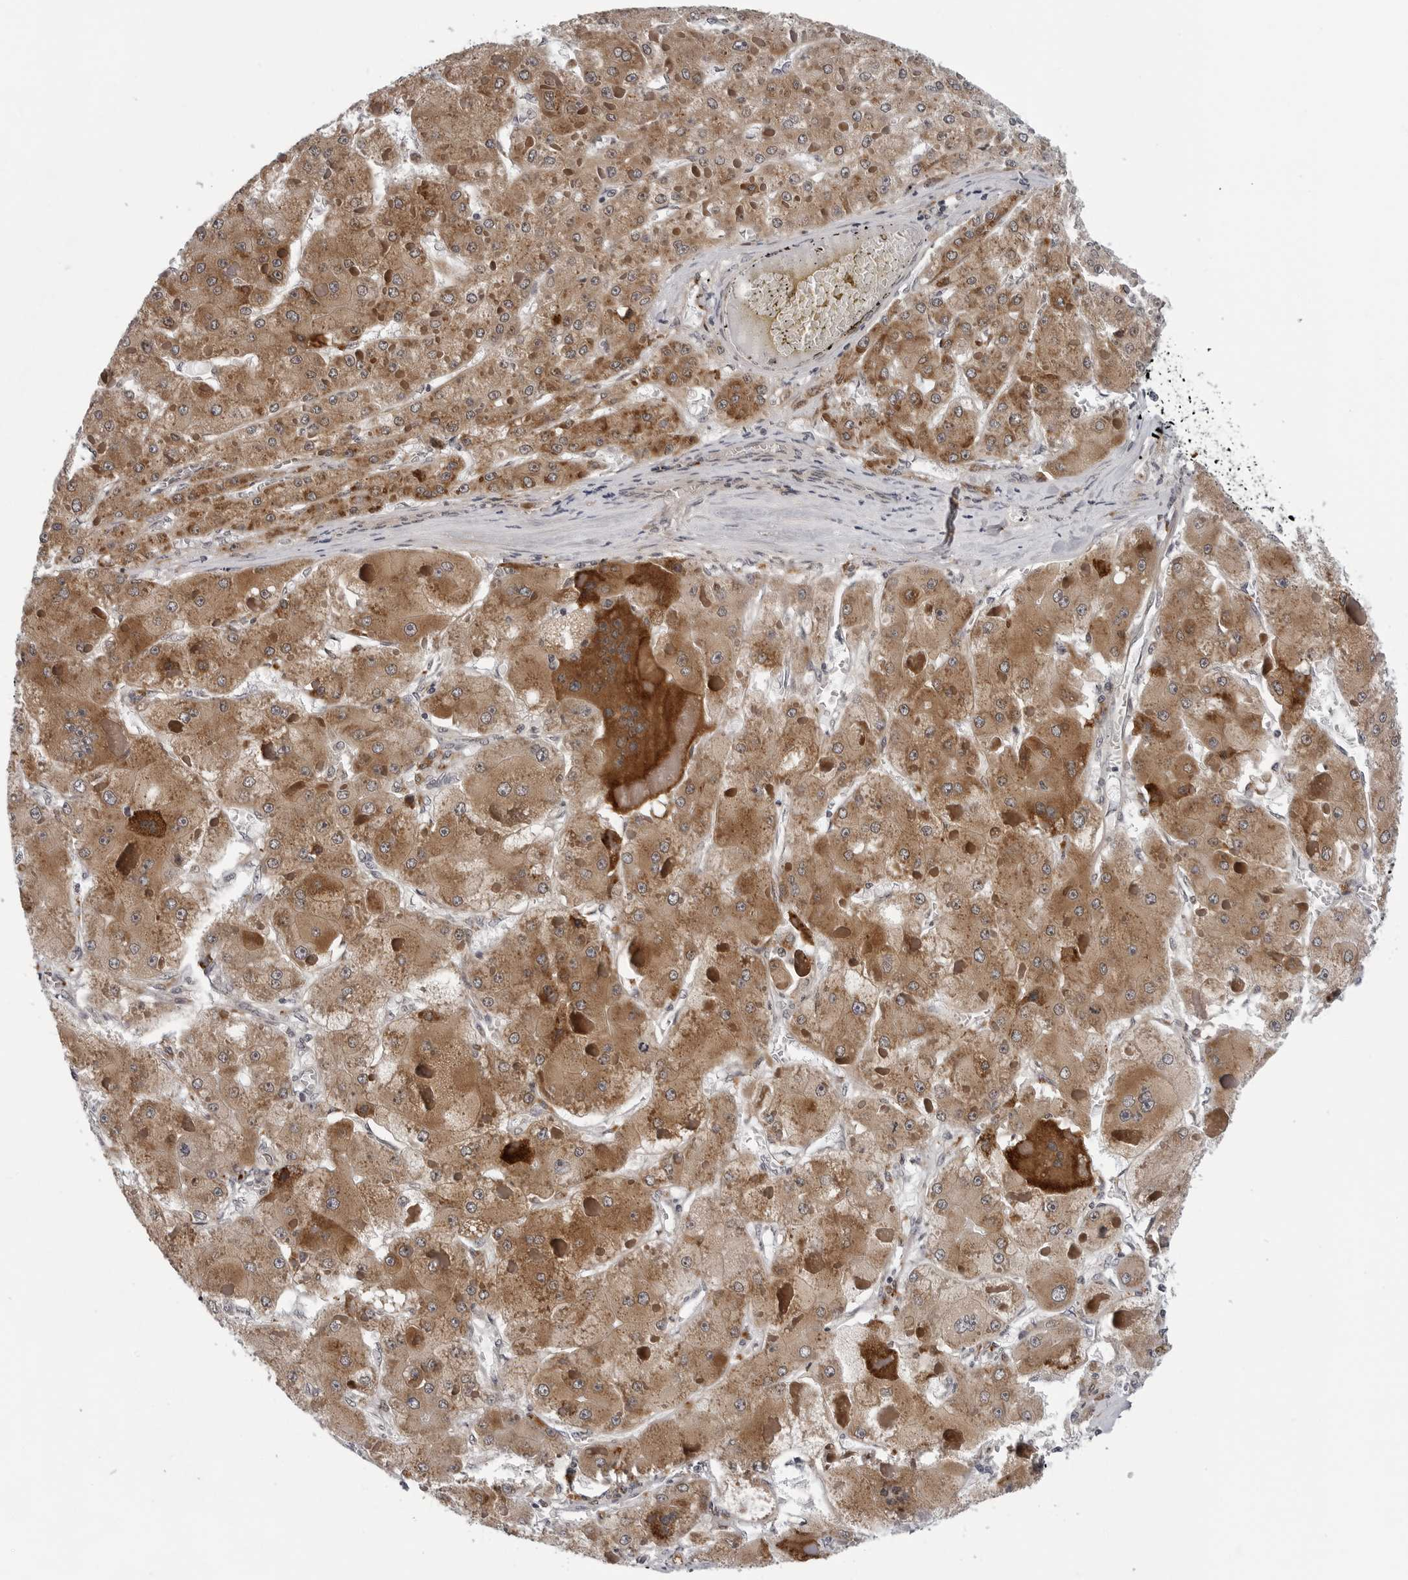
{"staining": {"intensity": "moderate", "quantity": ">75%", "location": "cytoplasmic/membranous"}, "tissue": "liver cancer", "cell_type": "Tumor cells", "image_type": "cancer", "snomed": [{"axis": "morphology", "description": "Carcinoma, Hepatocellular, NOS"}, {"axis": "topography", "description": "Liver"}], "caption": "Brown immunohistochemical staining in human liver cancer (hepatocellular carcinoma) displays moderate cytoplasmic/membranous staining in approximately >75% of tumor cells. (DAB = brown stain, brightfield microscopy at high magnification).", "gene": "KIAA1614", "patient": {"sex": "female", "age": 73}}